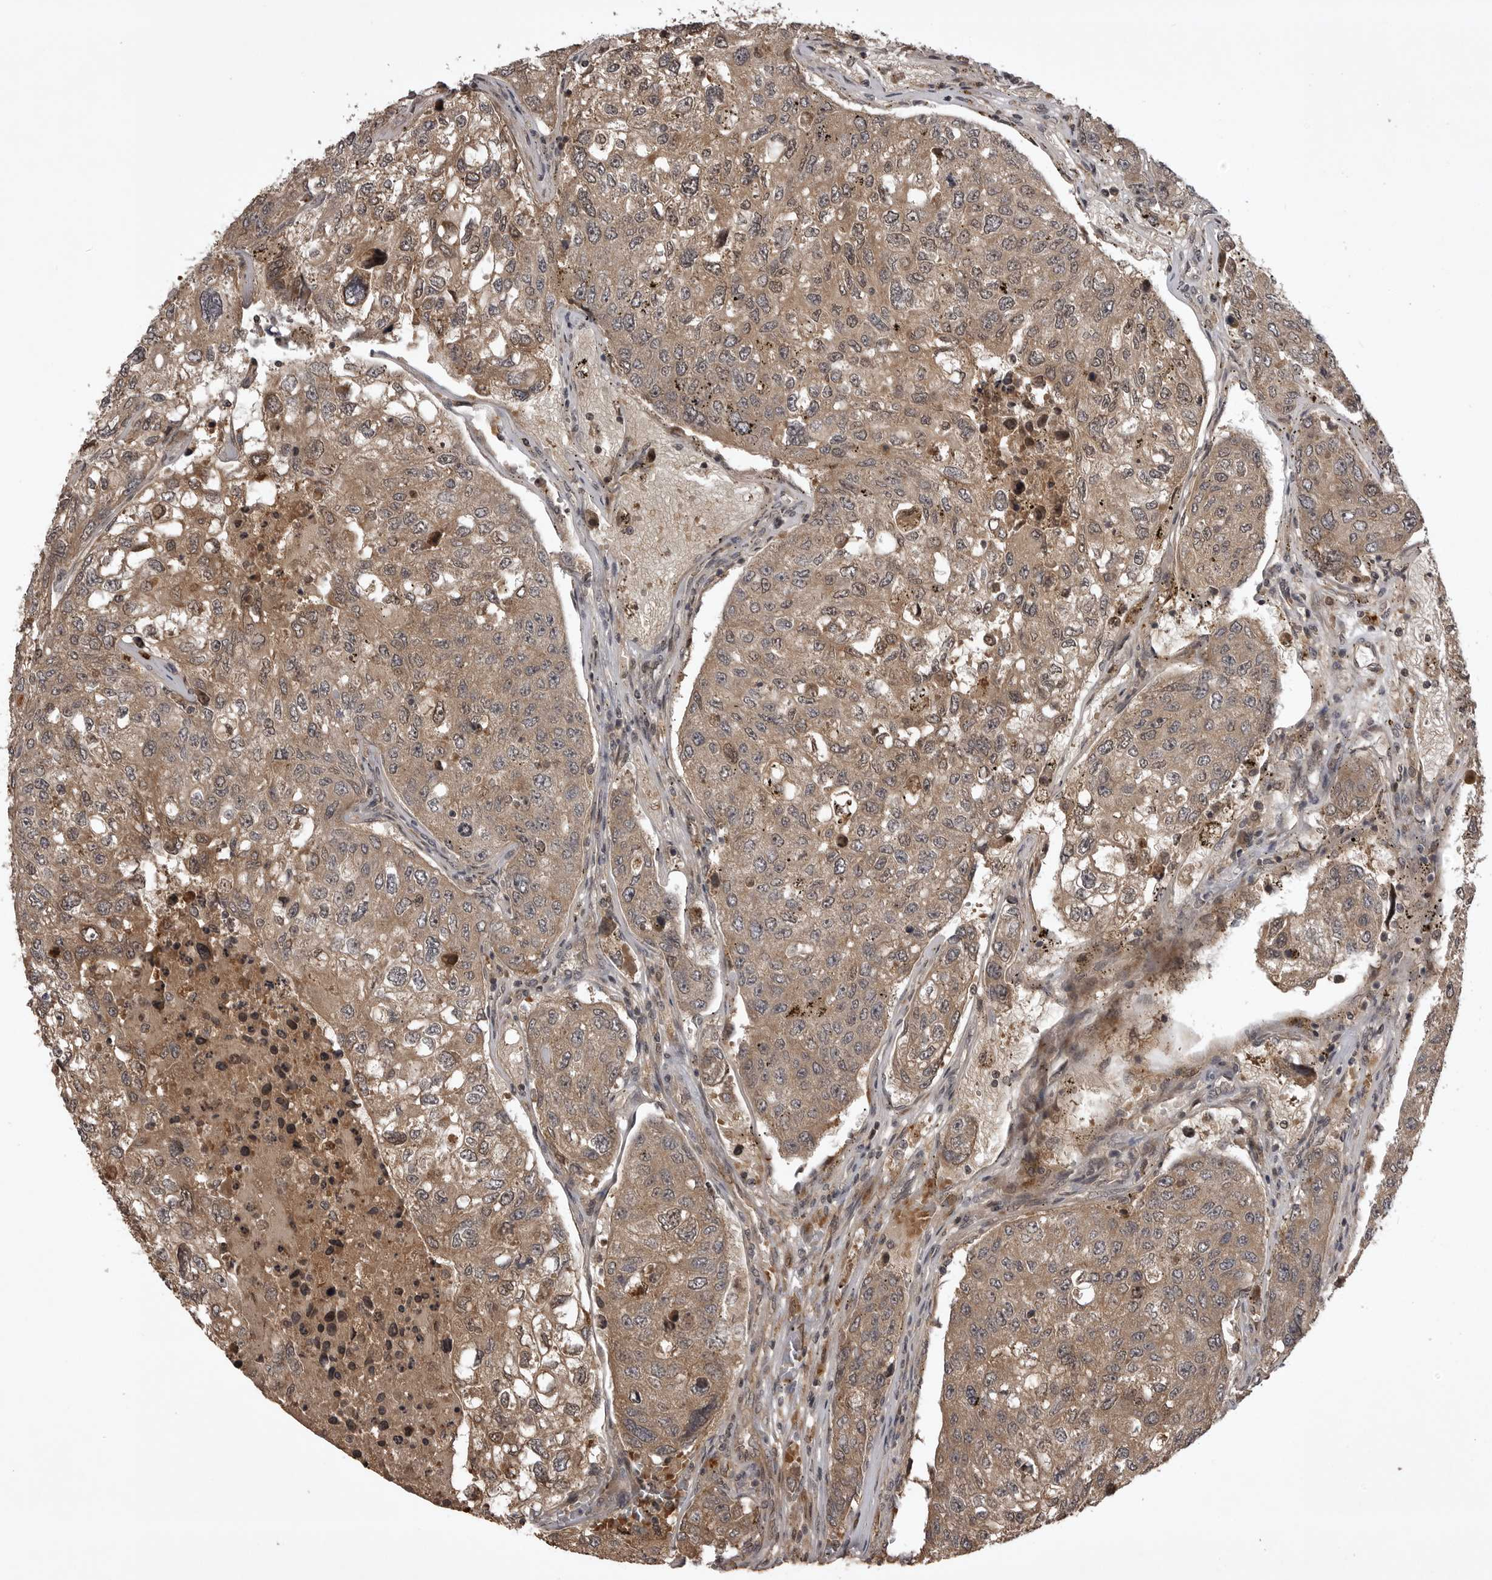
{"staining": {"intensity": "moderate", "quantity": ">75%", "location": "cytoplasmic/membranous"}, "tissue": "urothelial cancer", "cell_type": "Tumor cells", "image_type": "cancer", "snomed": [{"axis": "morphology", "description": "Urothelial carcinoma, High grade"}, {"axis": "topography", "description": "Lymph node"}, {"axis": "topography", "description": "Urinary bladder"}], "caption": "This is a micrograph of immunohistochemistry (IHC) staining of high-grade urothelial carcinoma, which shows moderate expression in the cytoplasmic/membranous of tumor cells.", "gene": "AKAP7", "patient": {"sex": "male", "age": 51}}